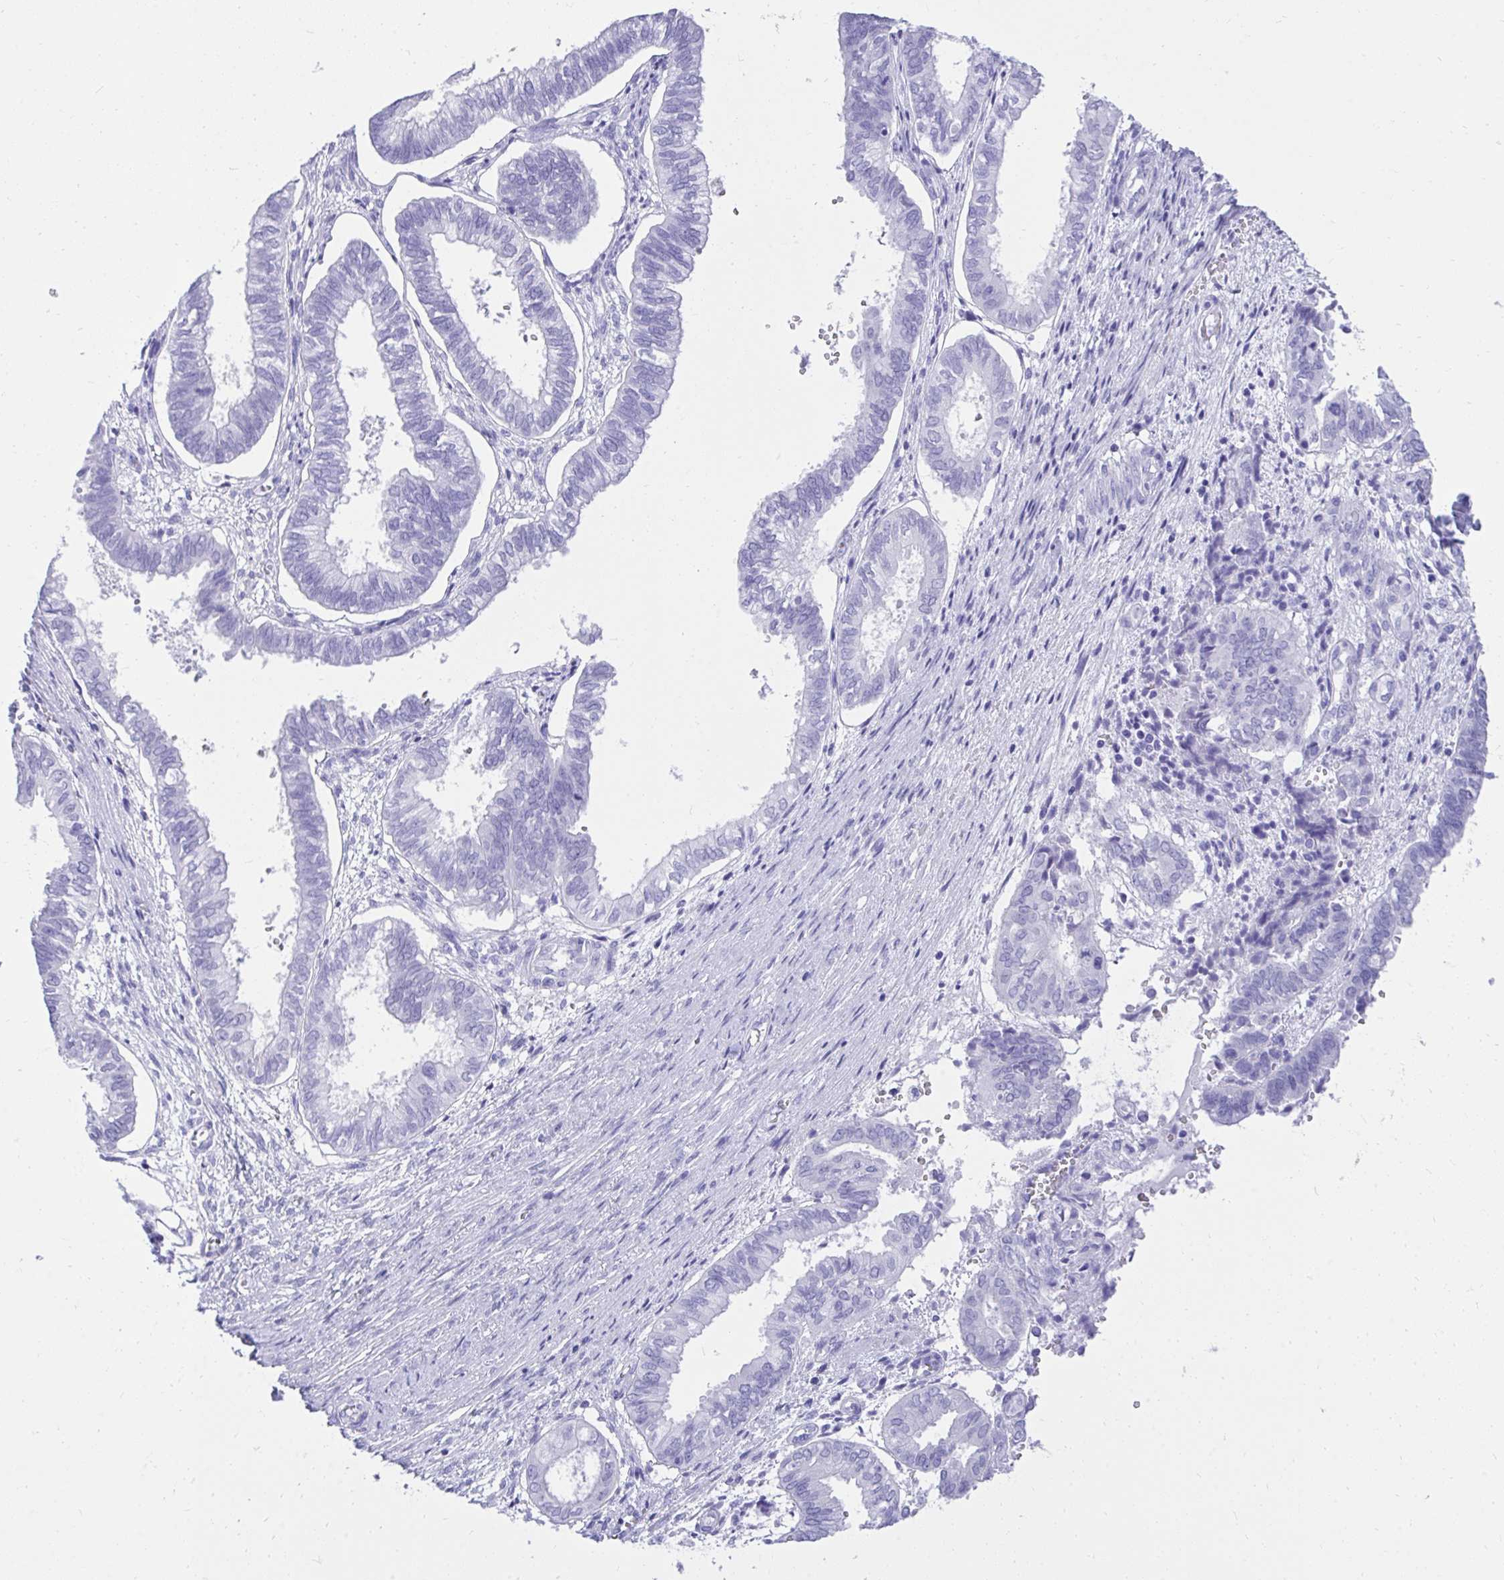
{"staining": {"intensity": "negative", "quantity": "none", "location": "none"}, "tissue": "ovarian cancer", "cell_type": "Tumor cells", "image_type": "cancer", "snomed": [{"axis": "morphology", "description": "Carcinoma, endometroid"}, {"axis": "topography", "description": "Ovary"}], "caption": "An IHC histopathology image of endometroid carcinoma (ovarian) is shown. There is no staining in tumor cells of endometroid carcinoma (ovarian).", "gene": "KCNN4", "patient": {"sex": "female", "age": 64}}